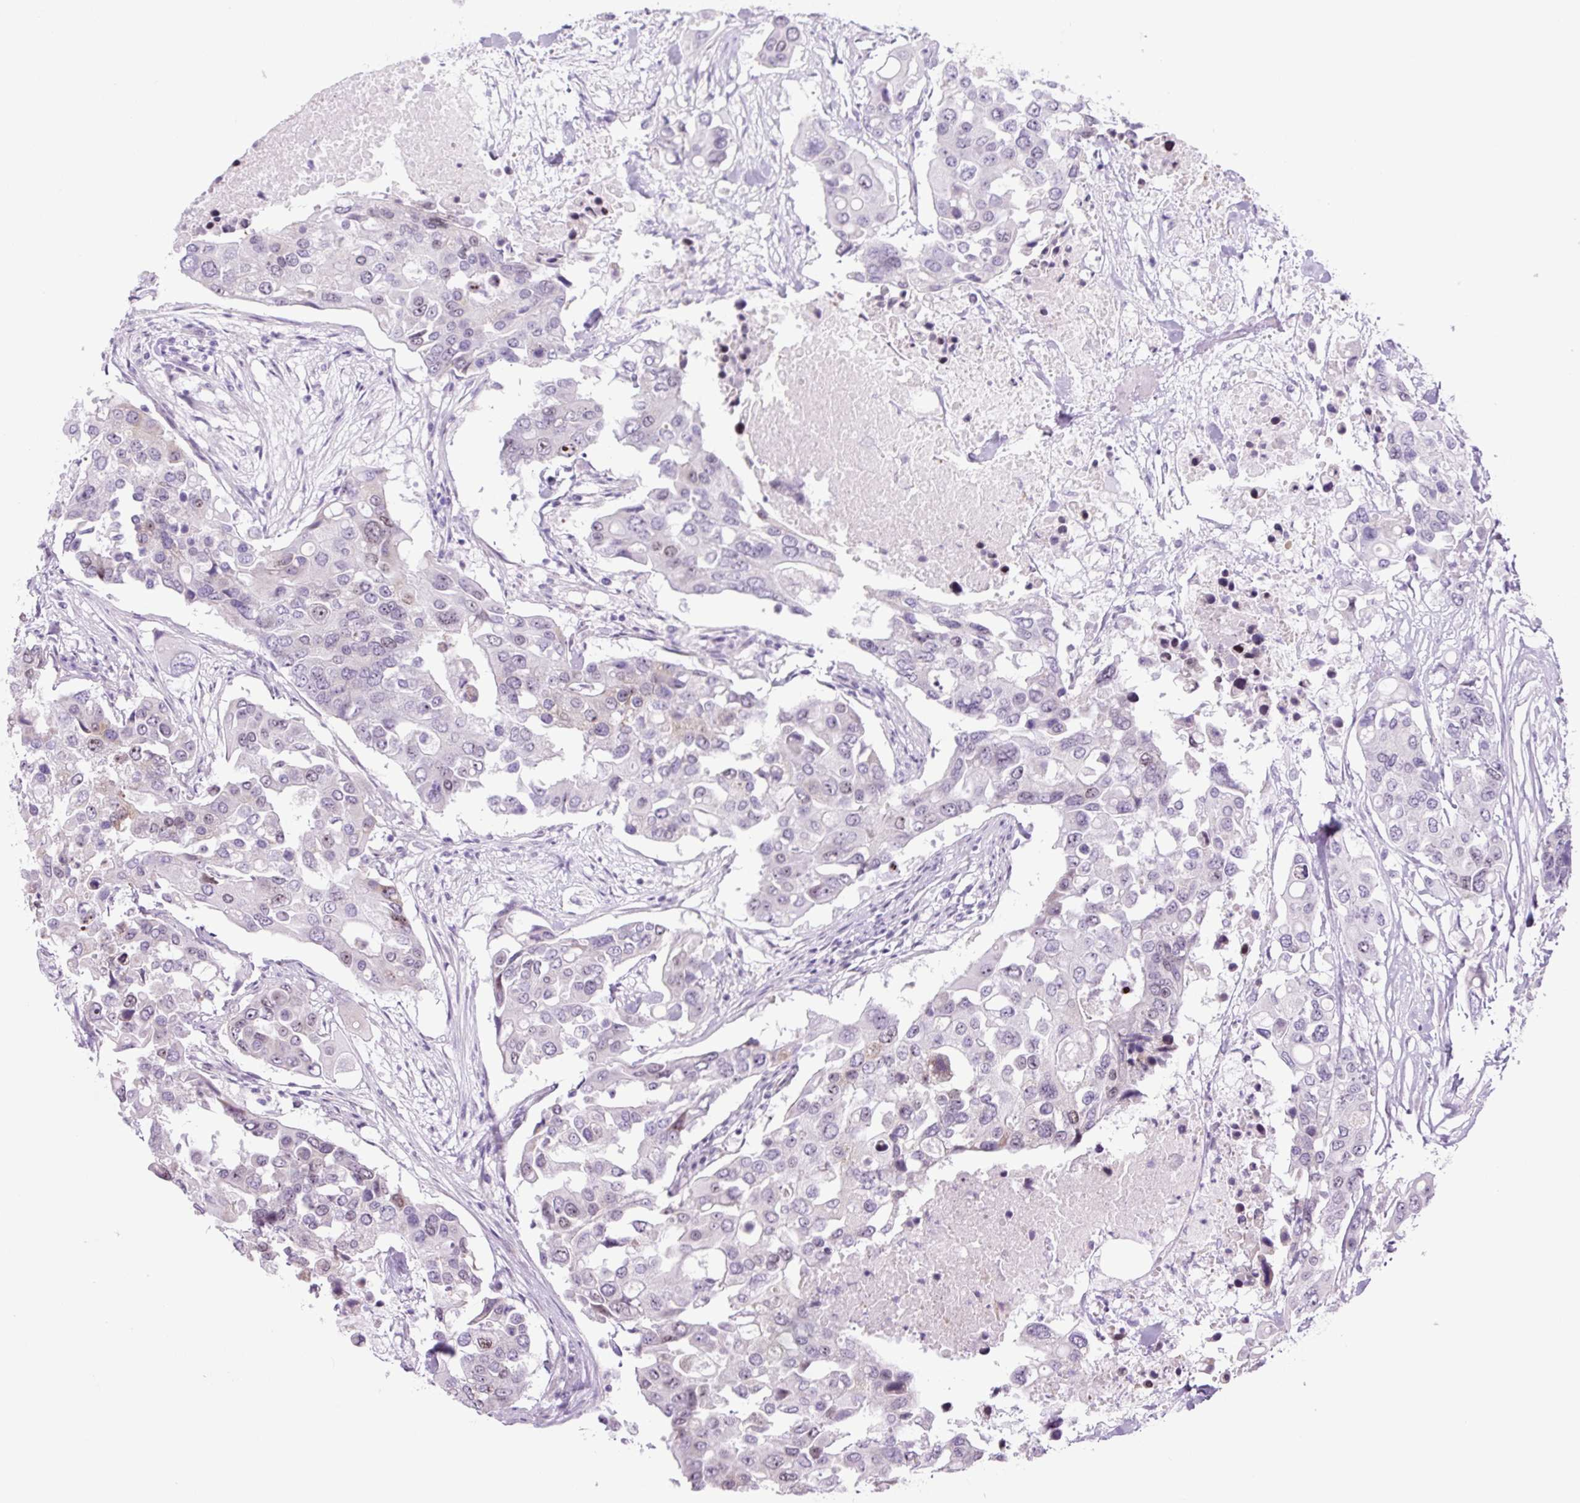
{"staining": {"intensity": "negative", "quantity": "none", "location": "none"}, "tissue": "colorectal cancer", "cell_type": "Tumor cells", "image_type": "cancer", "snomed": [{"axis": "morphology", "description": "Adenocarcinoma, NOS"}, {"axis": "topography", "description": "Colon"}], "caption": "This is a histopathology image of IHC staining of colorectal cancer, which shows no expression in tumor cells. (Brightfield microscopy of DAB immunohistochemistry (IHC) at high magnification).", "gene": "RRS1", "patient": {"sex": "male", "age": 77}}